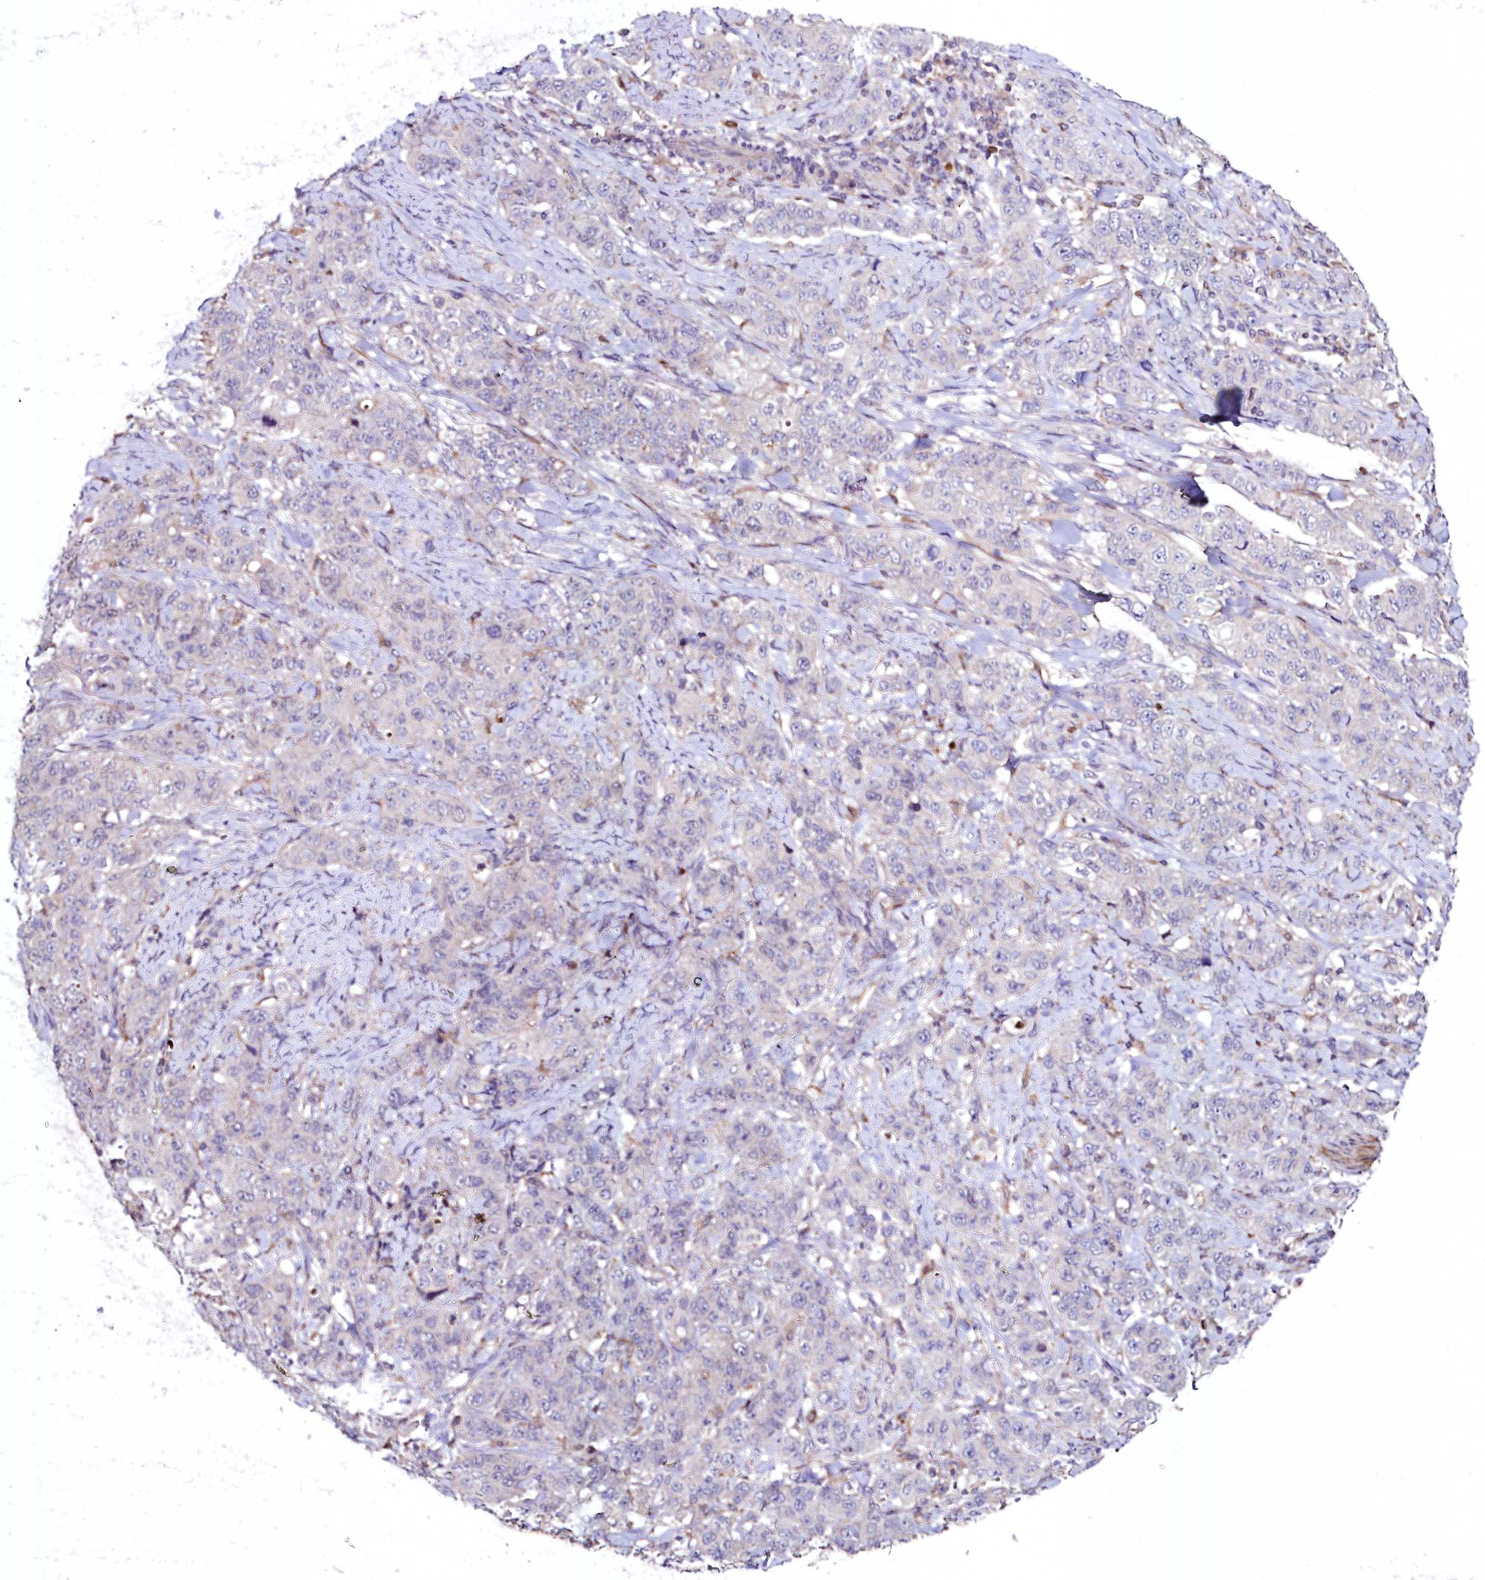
{"staining": {"intensity": "negative", "quantity": "none", "location": "none"}, "tissue": "stomach cancer", "cell_type": "Tumor cells", "image_type": "cancer", "snomed": [{"axis": "morphology", "description": "Adenocarcinoma, NOS"}, {"axis": "topography", "description": "Stomach"}], "caption": "IHC image of stomach adenocarcinoma stained for a protein (brown), which reveals no staining in tumor cells.", "gene": "AMBRA1", "patient": {"sex": "male", "age": 48}}